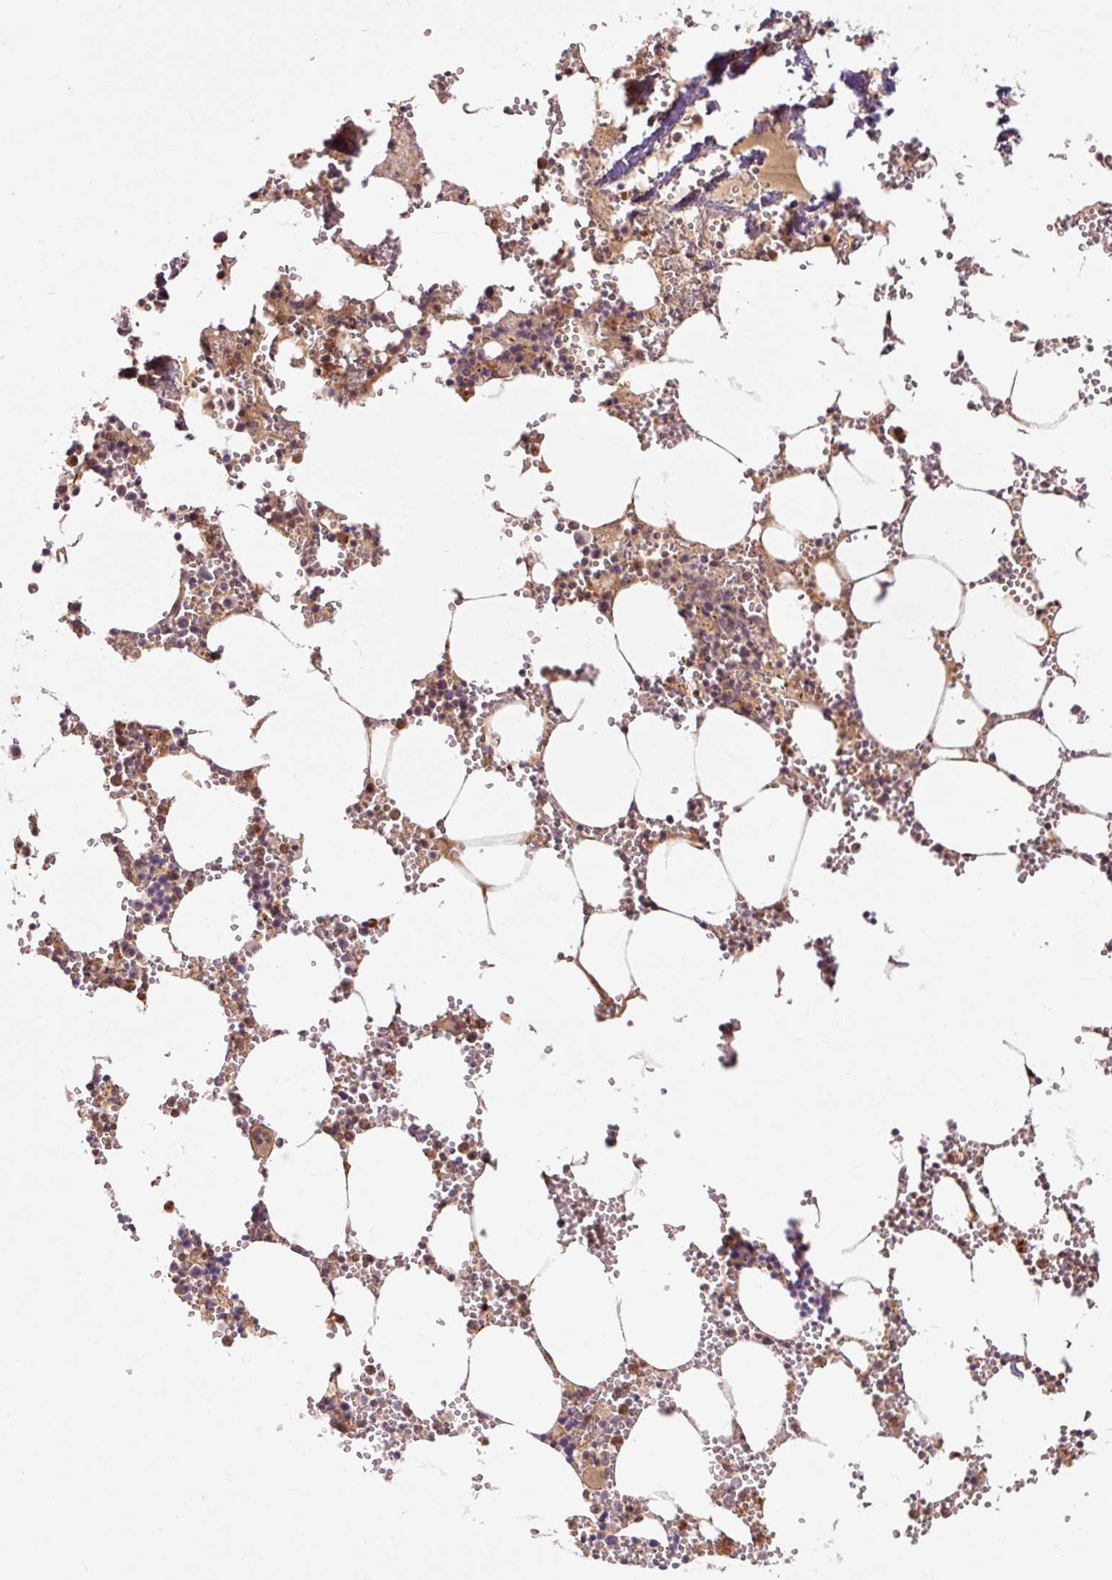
{"staining": {"intensity": "strong", "quantity": "25%-75%", "location": "cytoplasmic/membranous"}, "tissue": "bone marrow", "cell_type": "Hematopoietic cells", "image_type": "normal", "snomed": [{"axis": "morphology", "description": "Normal tissue, NOS"}, {"axis": "topography", "description": "Bone marrow"}], "caption": "DAB (3,3'-diaminobenzidine) immunohistochemical staining of benign human bone marrow demonstrates strong cytoplasmic/membranous protein positivity in approximately 25%-75% of hematopoietic cells. The staining is performed using DAB (3,3'-diaminobenzidine) brown chromogen to label protein expression. The nuclei are counter-stained blue using hematoxylin.", "gene": "CEBPZ", "patient": {"sex": "male", "age": 54}}